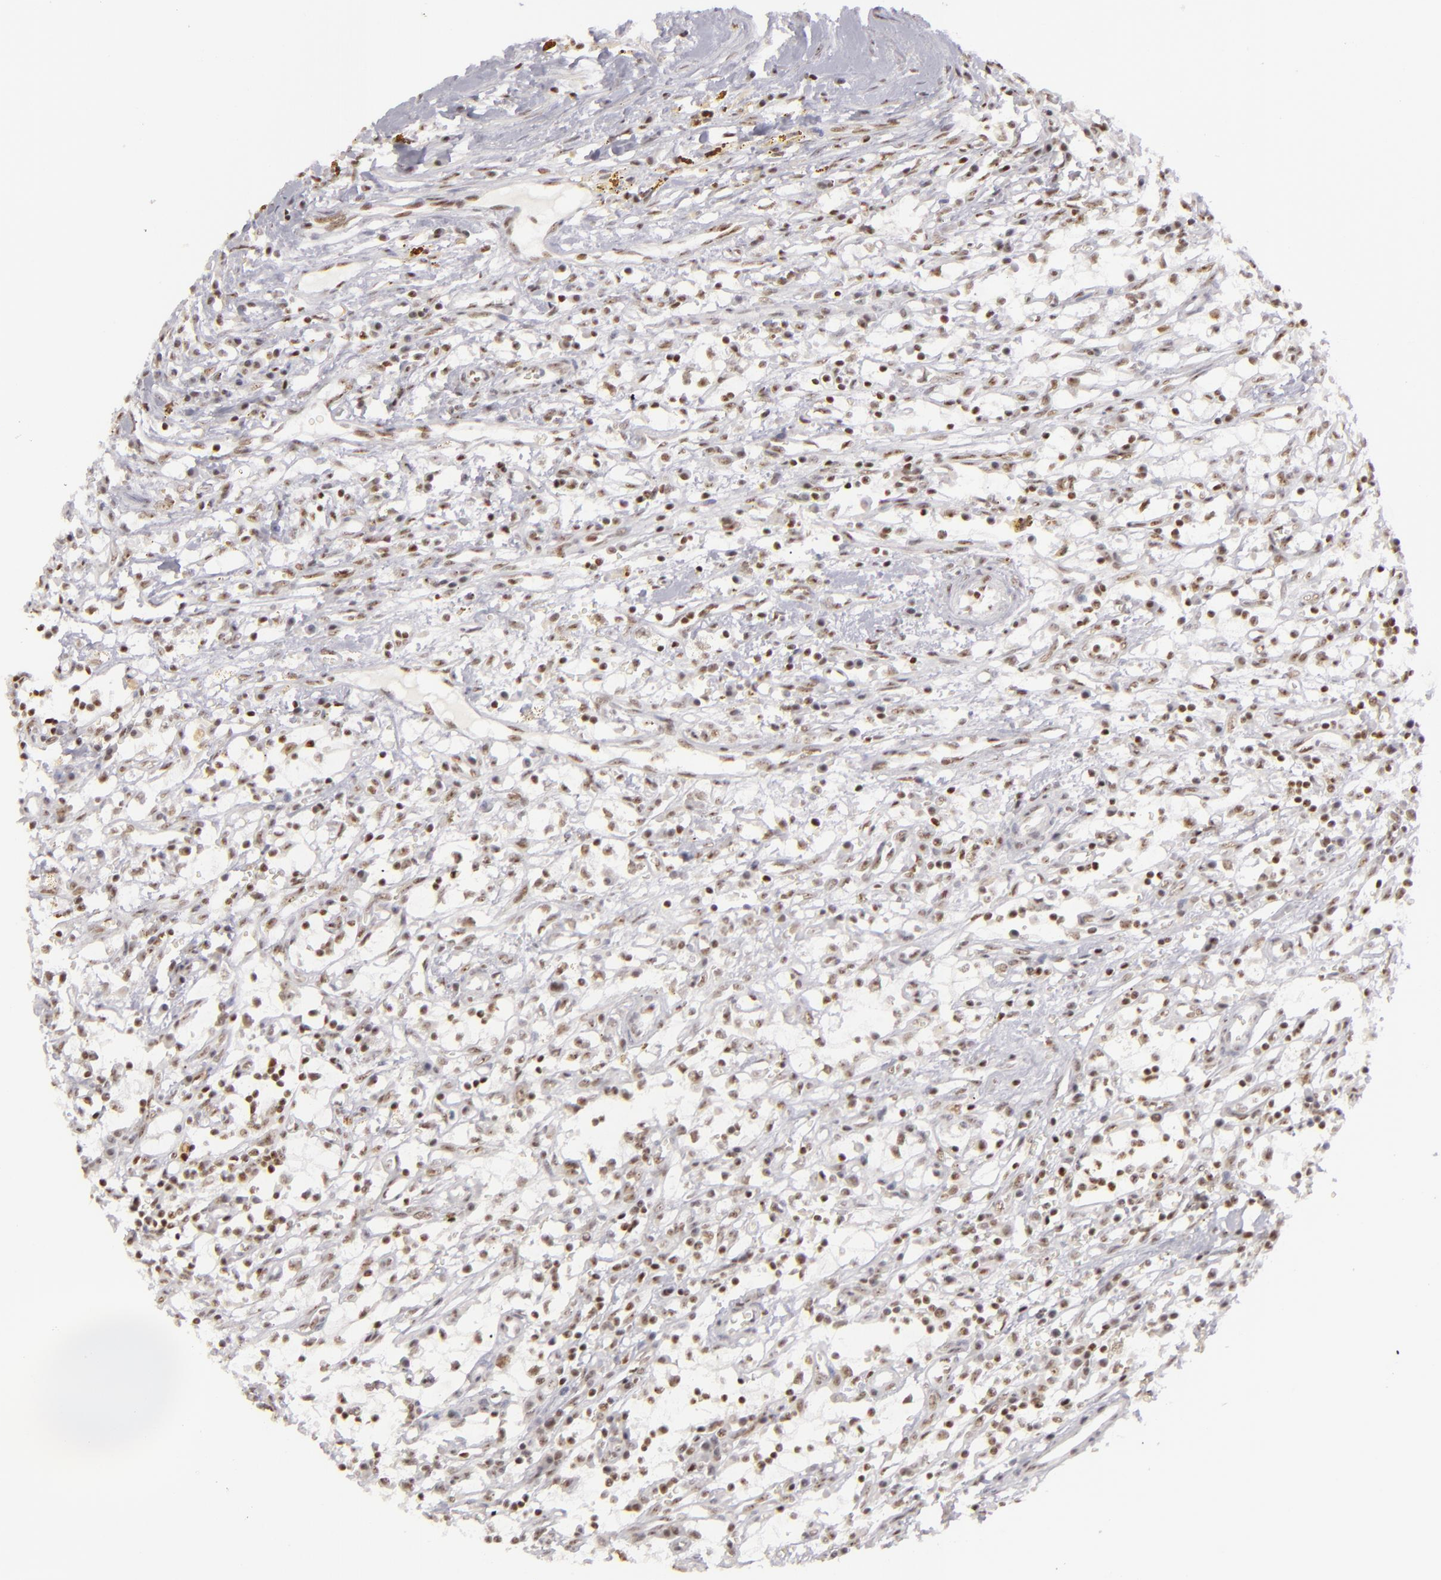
{"staining": {"intensity": "weak", "quantity": ">75%", "location": "nuclear"}, "tissue": "renal cancer", "cell_type": "Tumor cells", "image_type": "cancer", "snomed": [{"axis": "morphology", "description": "Adenocarcinoma, NOS"}, {"axis": "topography", "description": "Kidney"}], "caption": "Immunohistochemical staining of human adenocarcinoma (renal) displays low levels of weak nuclear positivity in about >75% of tumor cells.", "gene": "DAXX", "patient": {"sex": "male", "age": 82}}